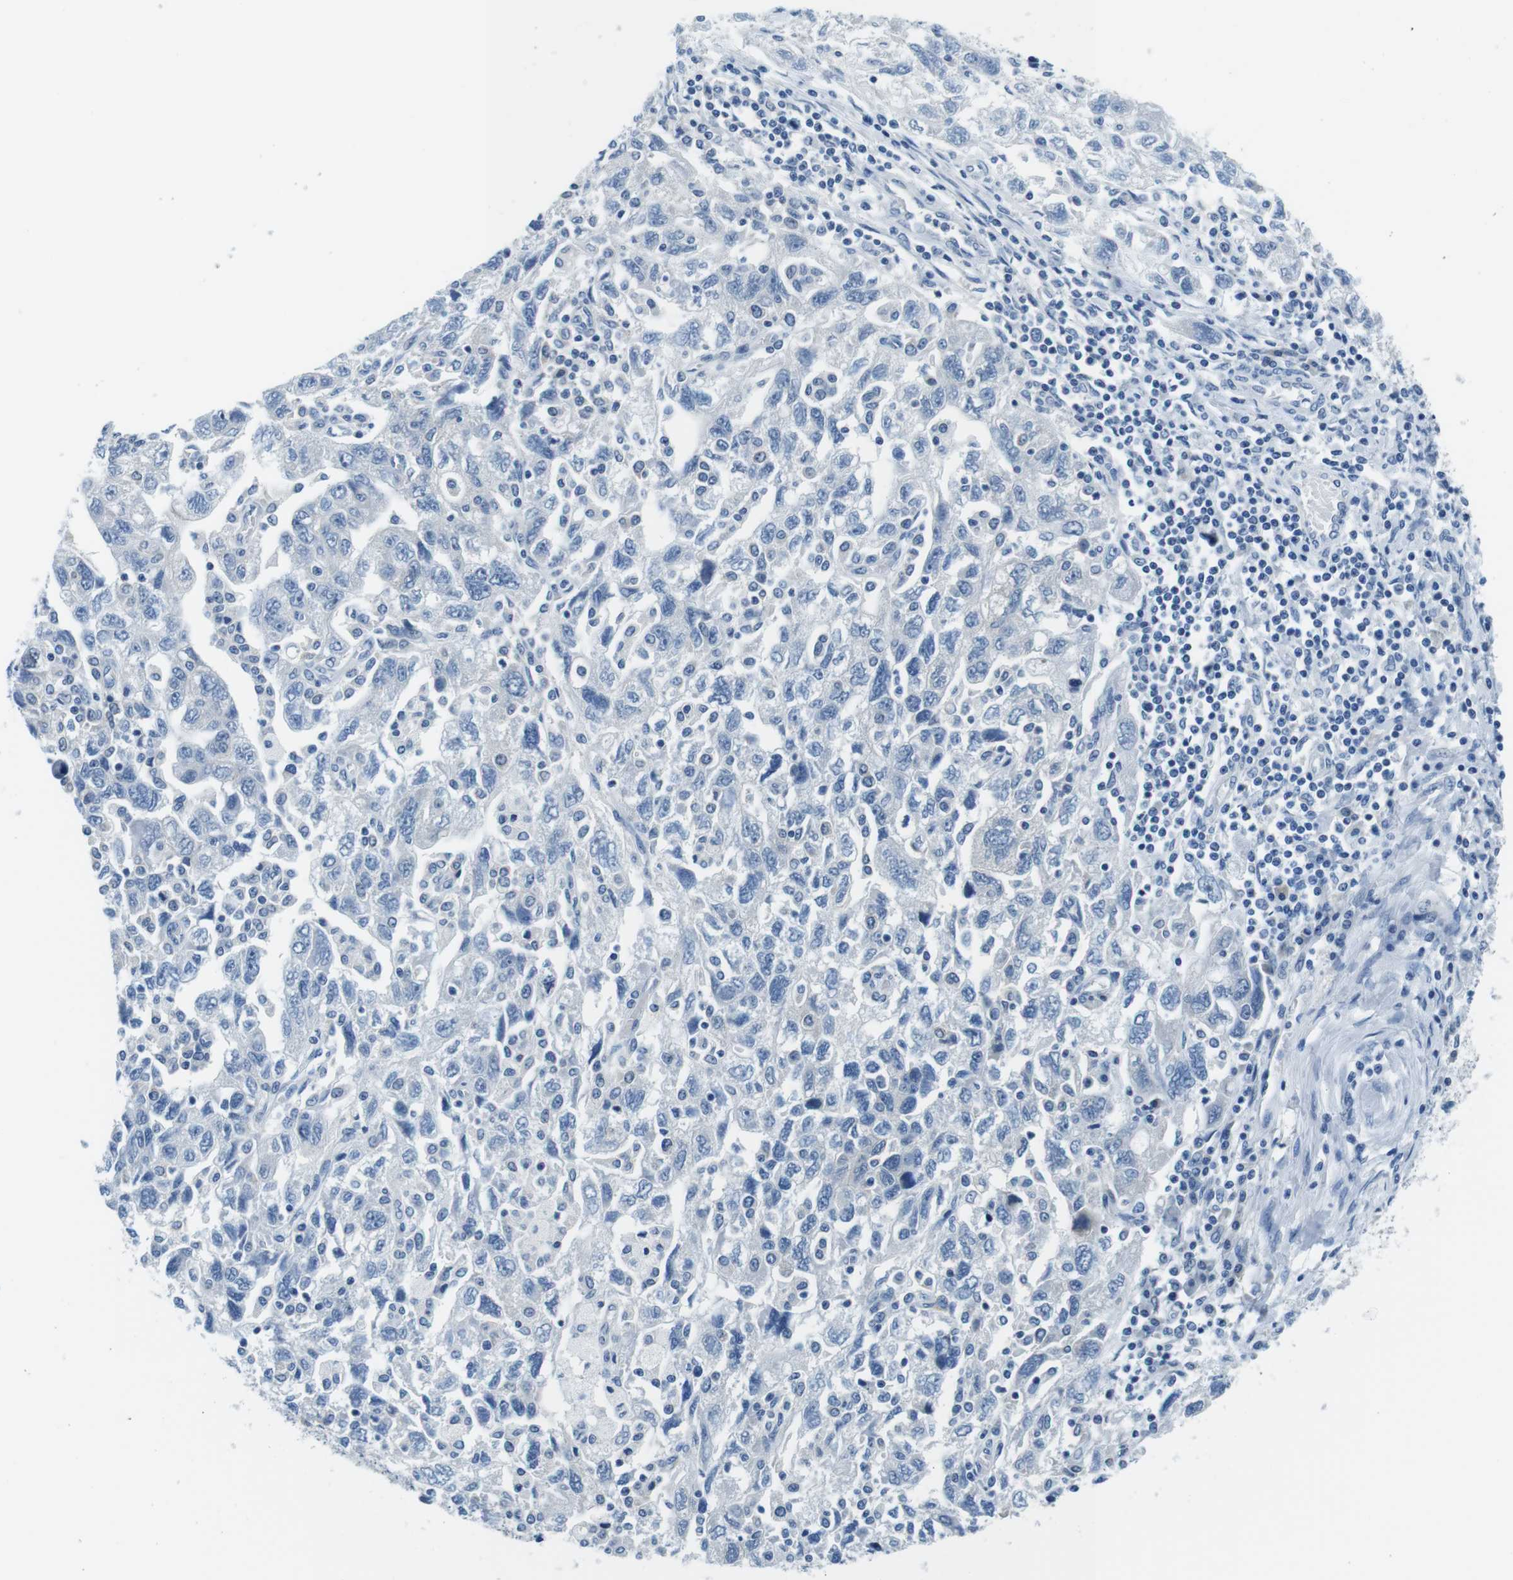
{"staining": {"intensity": "negative", "quantity": "none", "location": "none"}, "tissue": "ovarian cancer", "cell_type": "Tumor cells", "image_type": "cancer", "snomed": [{"axis": "morphology", "description": "Carcinoma, NOS"}, {"axis": "morphology", "description": "Cystadenocarcinoma, serous, NOS"}, {"axis": "topography", "description": "Ovary"}], "caption": "The micrograph shows no staining of tumor cells in carcinoma (ovarian).", "gene": "EIF2B5", "patient": {"sex": "female", "age": 69}}